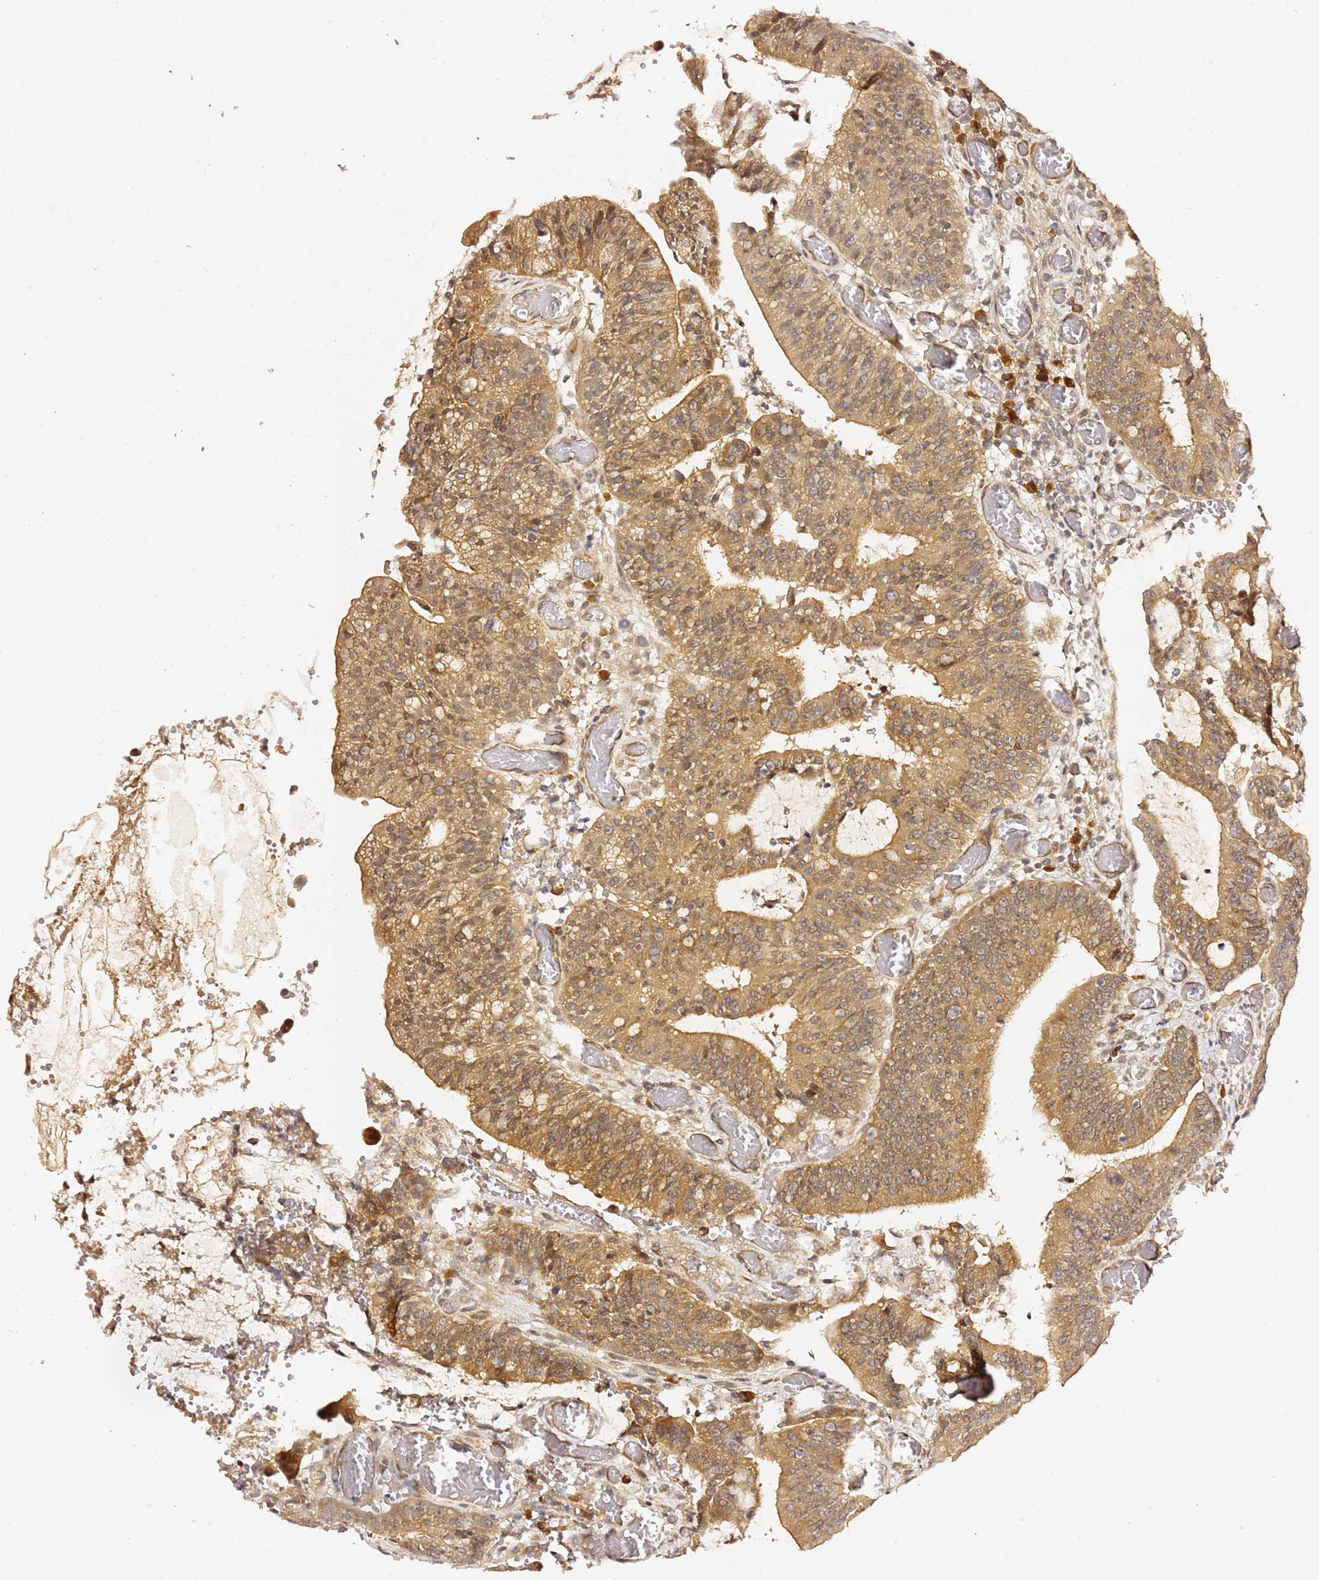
{"staining": {"intensity": "moderate", "quantity": ">75%", "location": "cytoplasmic/membranous"}, "tissue": "colorectal cancer", "cell_type": "Tumor cells", "image_type": "cancer", "snomed": [{"axis": "morphology", "description": "Adenocarcinoma, NOS"}, {"axis": "topography", "description": "Rectum"}], "caption": "Immunohistochemical staining of human adenocarcinoma (colorectal) displays moderate cytoplasmic/membranous protein staining in about >75% of tumor cells.", "gene": "OSBPL2", "patient": {"sex": "female", "age": 77}}